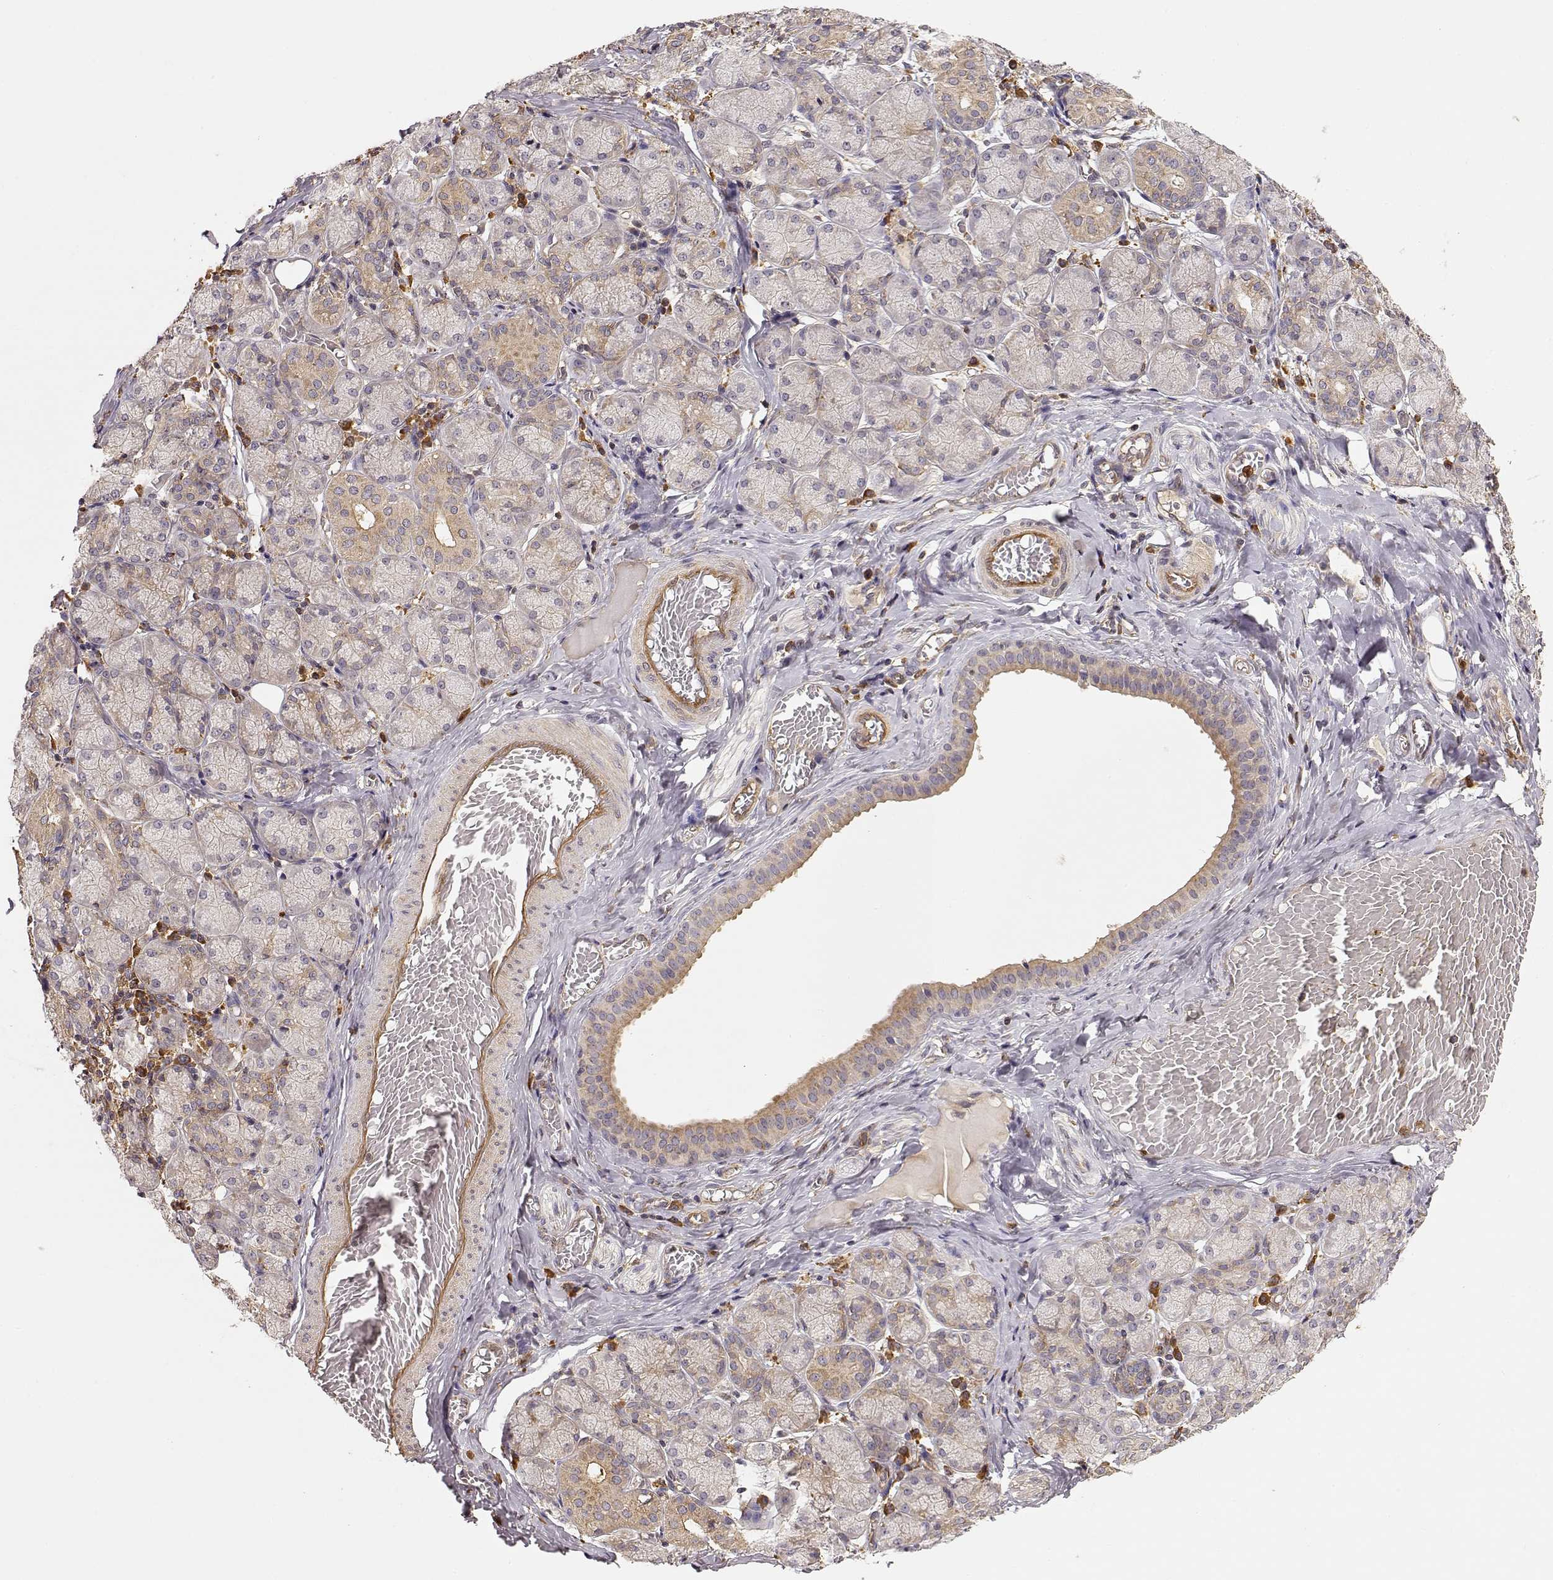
{"staining": {"intensity": "weak", "quantity": ">75%", "location": "cytoplasmic/membranous"}, "tissue": "salivary gland", "cell_type": "Glandular cells", "image_type": "normal", "snomed": [{"axis": "morphology", "description": "Normal tissue, NOS"}, {"axis": "topography", "description": "Salivary gland"}, {"axis": "topography", "description": "Peripheral nerve tissue"}], "caption": "Weak cytoplasmic/membranous staining is identified in about >75% of glandular cells in benign salivary gland. (Stains: DAB in brown, nuclei in blue, Microscopy: brightfield microscopy at high magnification).", "gene": "ARHGEF2", "patient": {"sex": "female", "age": 24}}